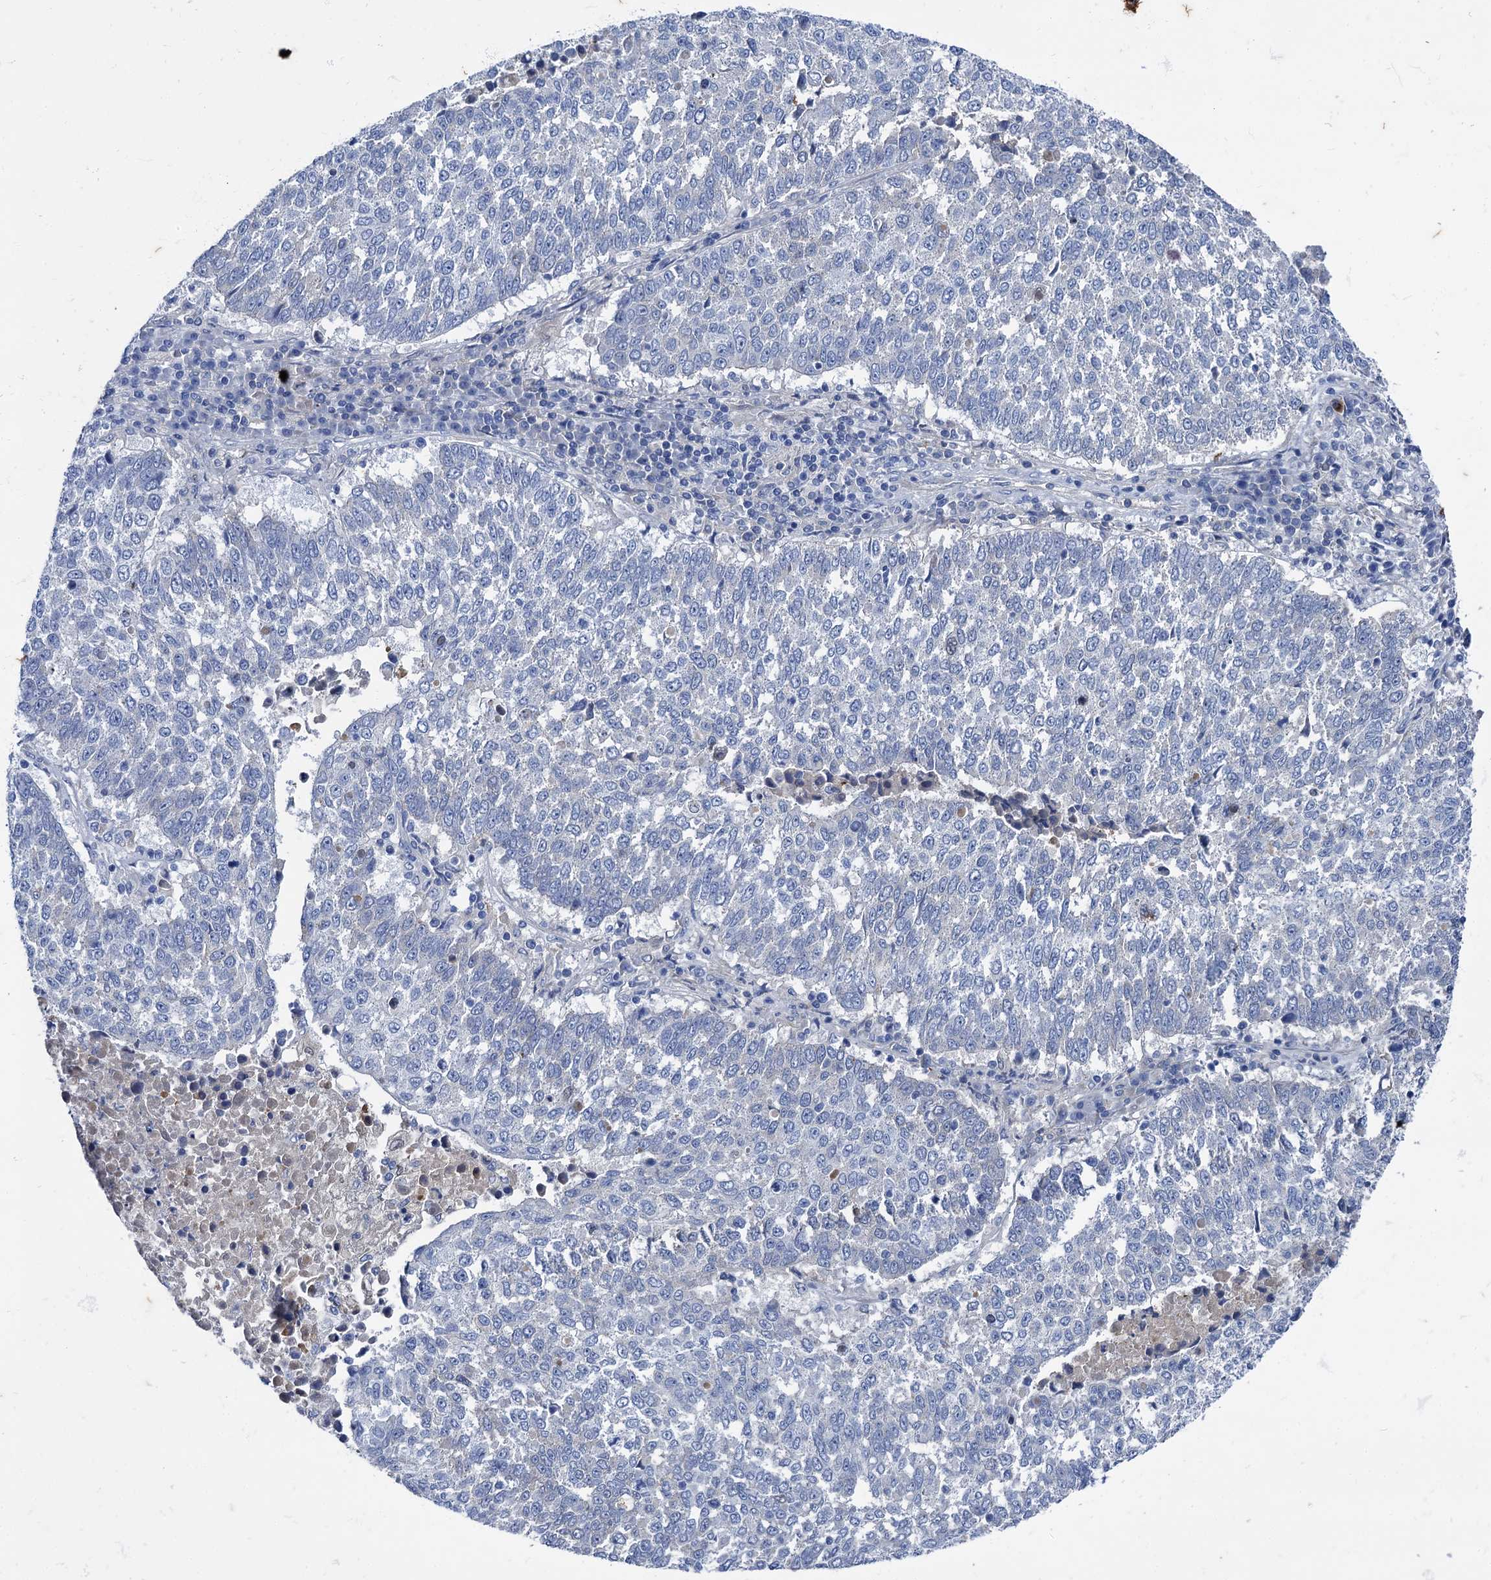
{"staining": {"intensity": "negative", "quantity": "none", "location": "none"}, "tissue": "lung cancer", "cell_type": "Tumor cells", "image_type": "cancer", "snomed": [{"axis": "morphology", "description": "Squamous cell carcinoma, NOS"}, {"axis": "topography", "description": "Lung"}], "caption": "High magnification brightfield microscopy of squamous cell carcinoma (lung) stained with DAB (brown) and counterstained with hematoxylin (blue): tumor cells show no significant expression.", "gene": "TMEM72", "patient": {"sex": "male", "age": 73}}